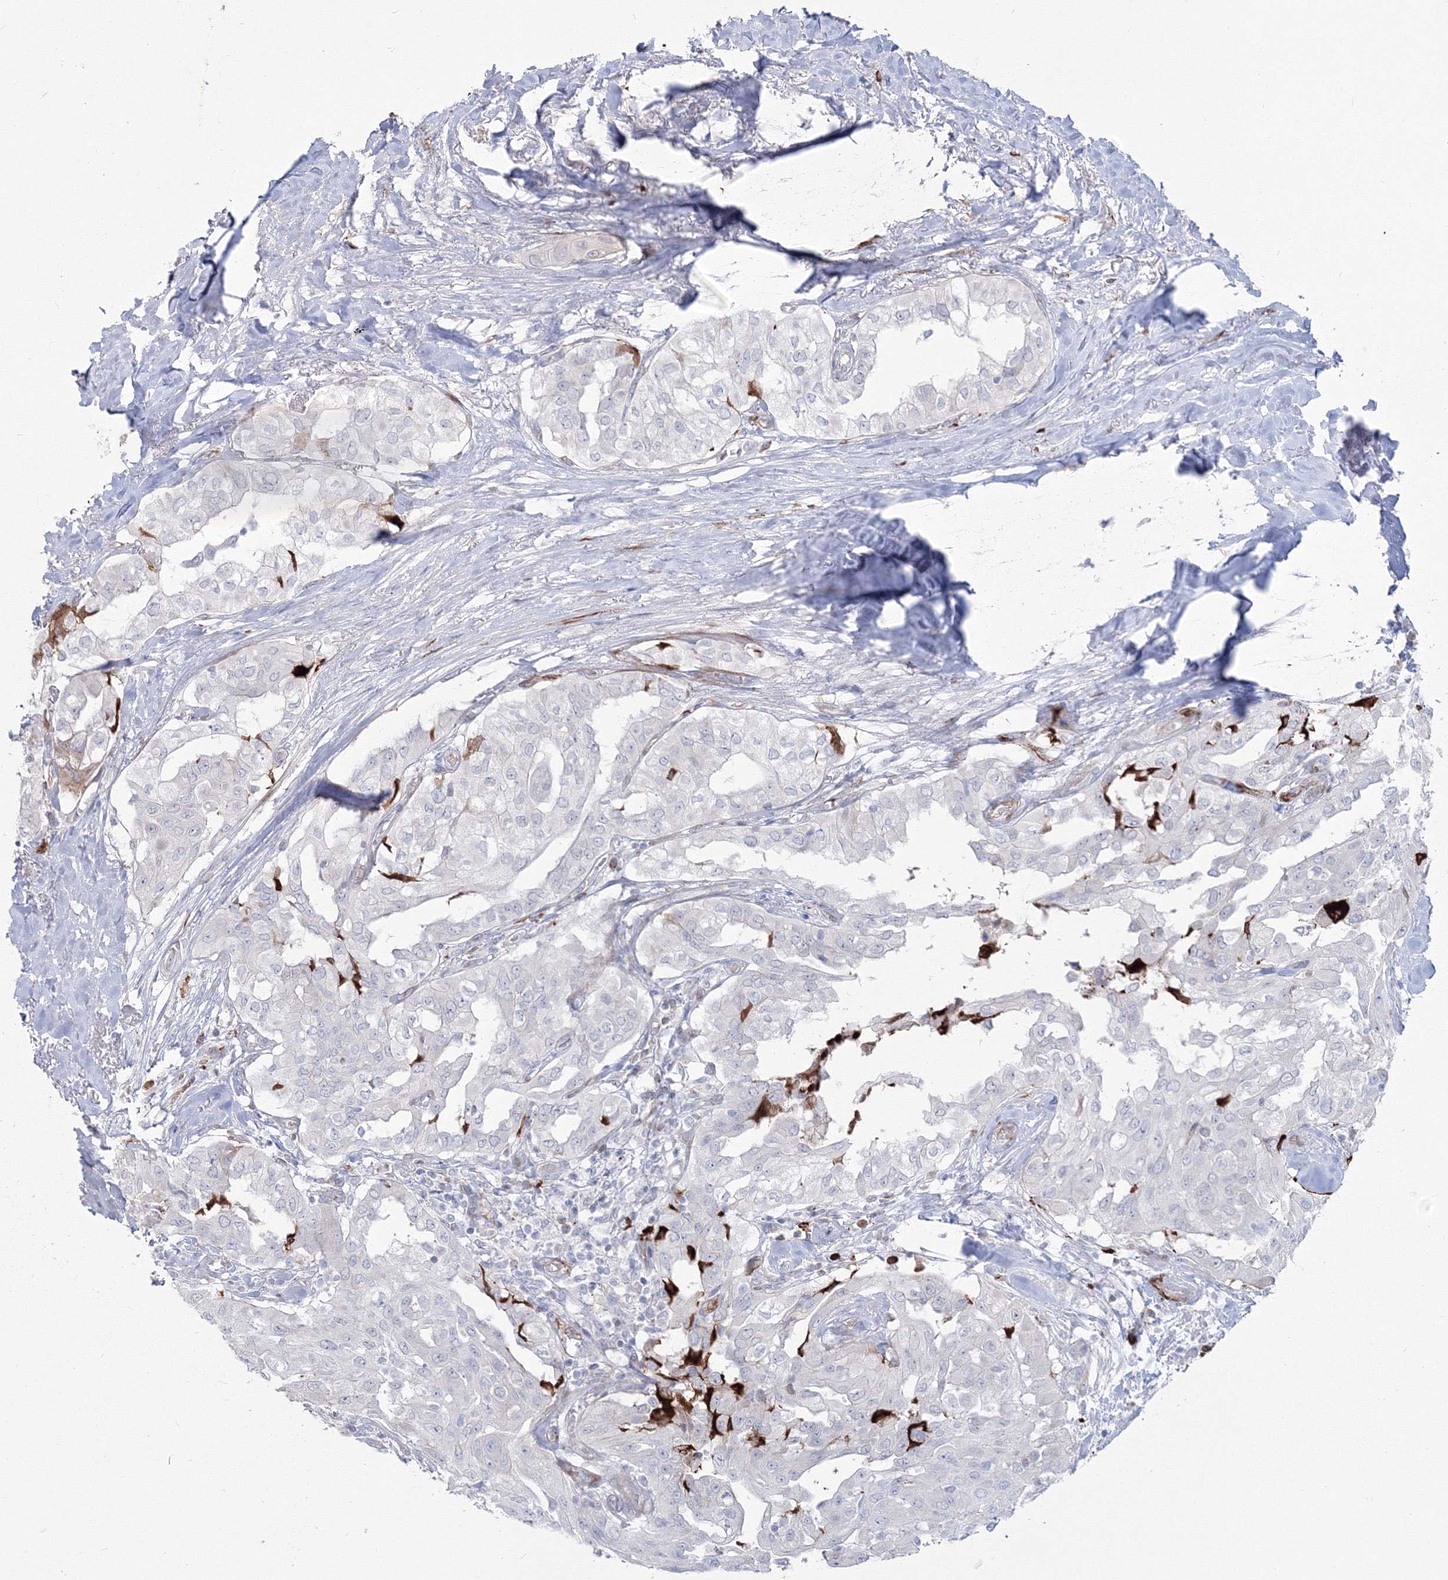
{"staining": {"intensity": "negative", "quantity": "none", "location": "none"}, "tissue": "thyroid cancer", "cell_type": "Tumor cells", "image_type": "cancer", "snomed": [{"axis": "morphology", "description": "Papillary adenocarcinoma, NOS"}, {"axis": "topography", "description": "Thyroid gland"}], "caption": "IHC micrograph of neoplastic tissue: thyroid papillary adenocarcinoma stained with DAB (3,3'-diaminobenzidine) demonstrates no significant protein positivity in tumor cells.", "gene": "HYAL2", "patient": {"sex": "female", "age": 59}}